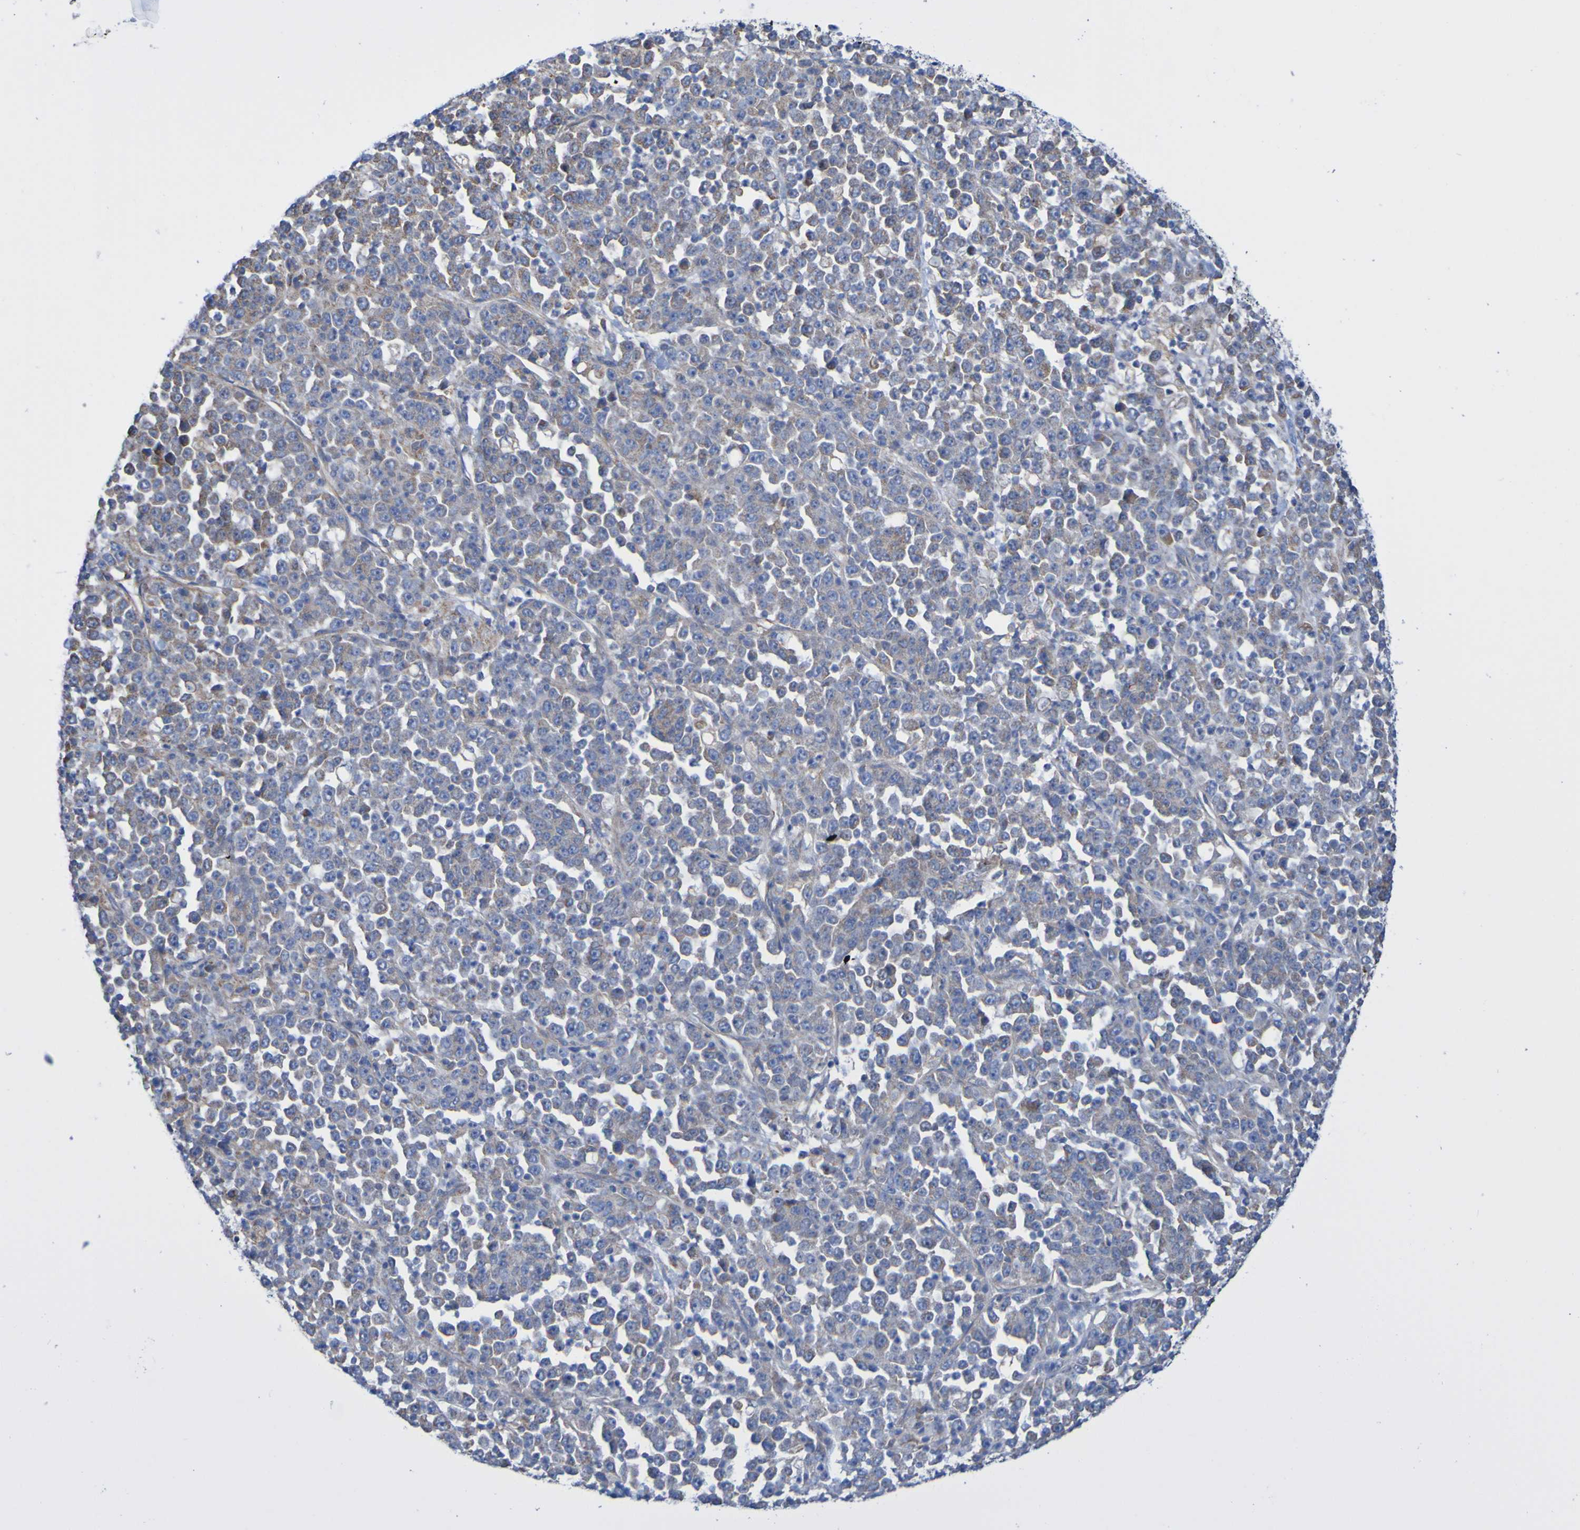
{"staining": {"intensity": "weak", "quantity": ">75%", "location": "cytoplasmic/membranous"}, "tissue": "stomach cancer", "cell_type": "Tumor cells", "image_type": "cancer", "snomed": [{"axis": "morphology", "description": "Normal tissue, NOS"}, {"axis": "morphology", "description": "Adenocarcinoma, NOS"}, {"axis": "topography", "description": "Stomach, upper"}, {"axis": "topography", "description": "Stomach"}], "caption": "Adenocarcinoma (stomach) tissue demonstrates weak cytoplasmic/membranous positivity in approximately >75% of tumor cells Using DAB (brown) and hematoxylin (blue) stains, captured at high magnification using brightfield microscopy.", "gene": "CNTN2", "patient": {"sex": "male", "age": 59}}